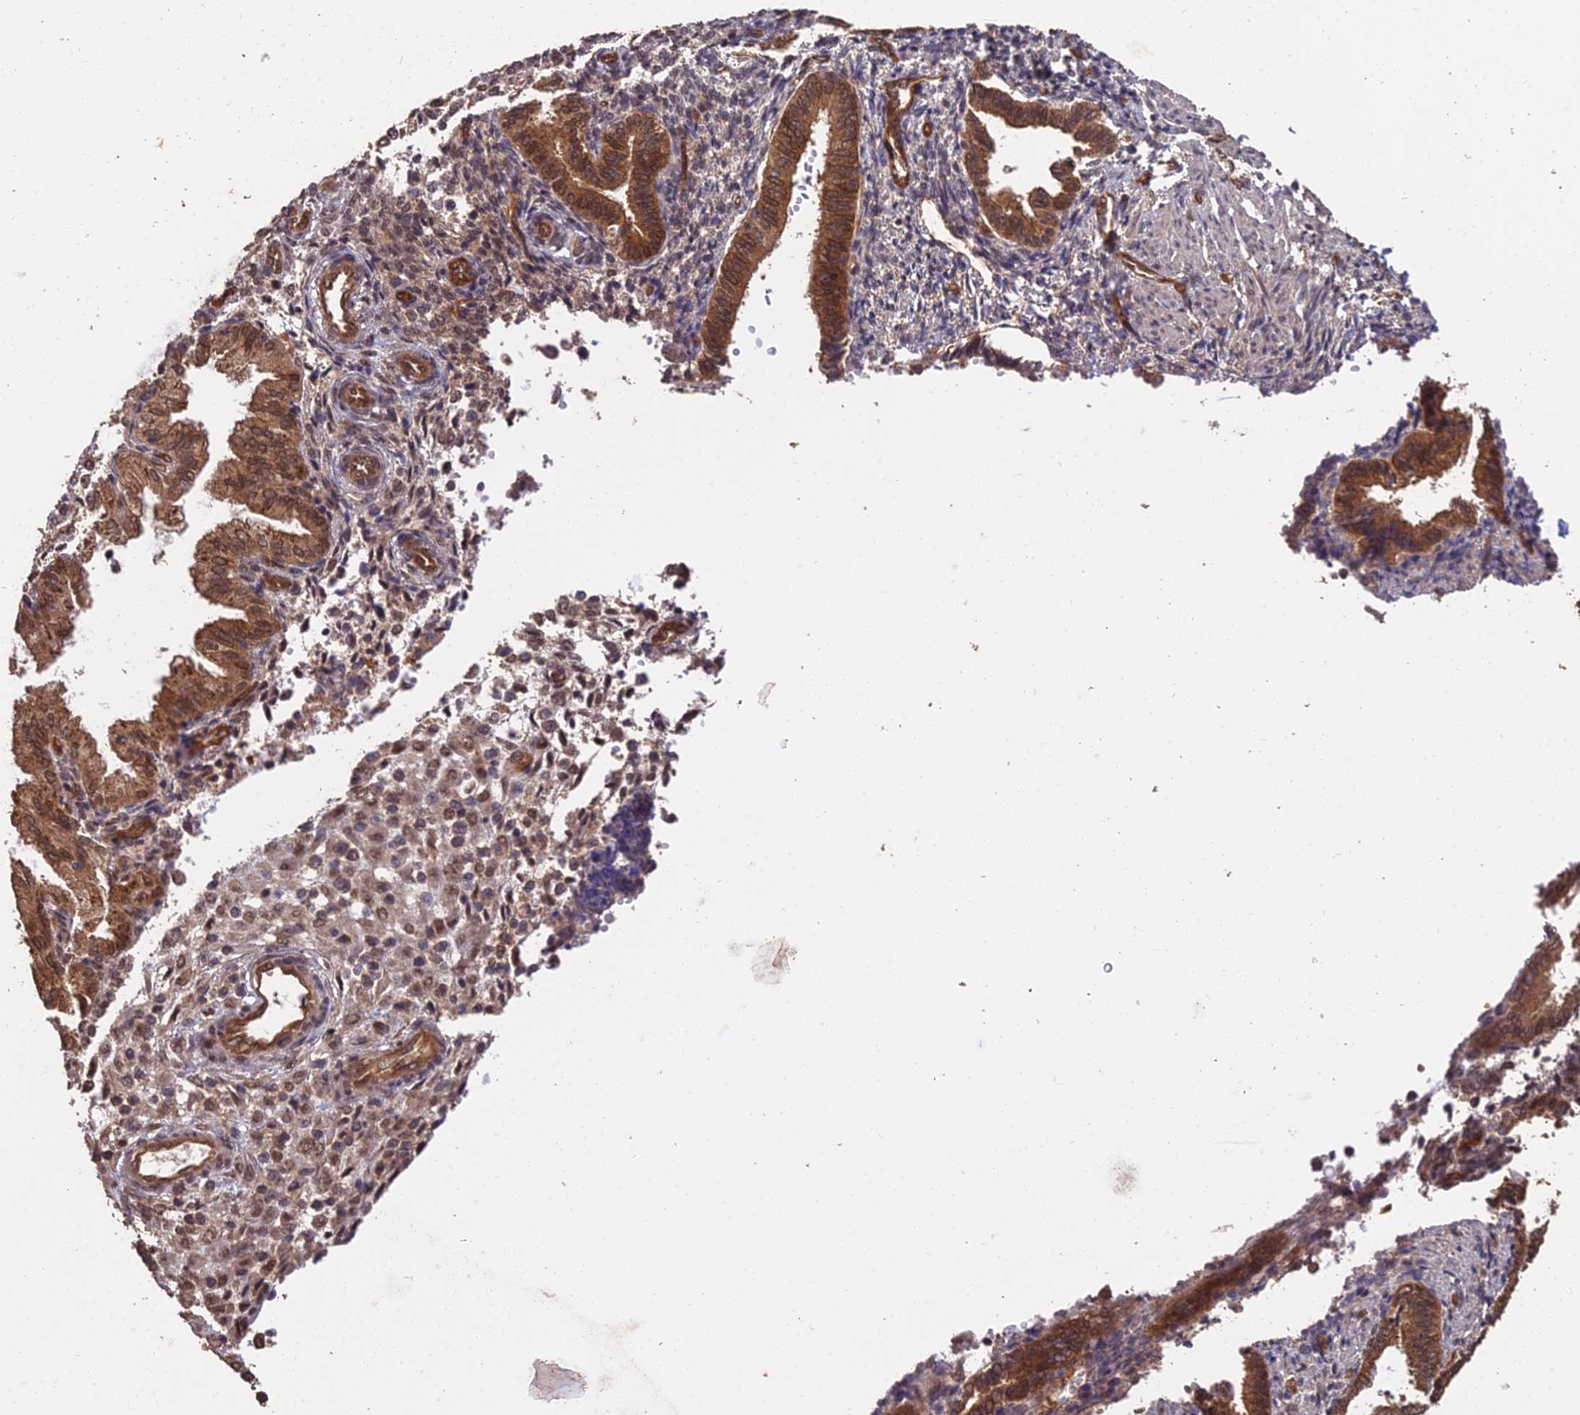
{"staining": {"intensity": "moderate", "quantity": "<25%", "location": "cytoplasmic/membranous,nuclear"}, "tissue": "endometrium", "cell_type": "Cells in endometrial stroma", "image_type": "normal", "snomed": [{"axis": "morphology", "description": "Normal tissue, NOS"}, {"axis": "topography", "description": "Endometrium"}], "caption": "Immunohistochemistry photomicrograph of benign endometrium: endometrium stained using immunohistochemistry (IHC) reveals low levels of moderate protein expression localized specifically in the cytoplasmic/membranous,nuclear of cells in endometrial stroma, appearing as a cytoplasmic/membranous,nuclear brown color.", "gene": "RALGAPA2", "patient": {"sex": "female", "age": 53}}